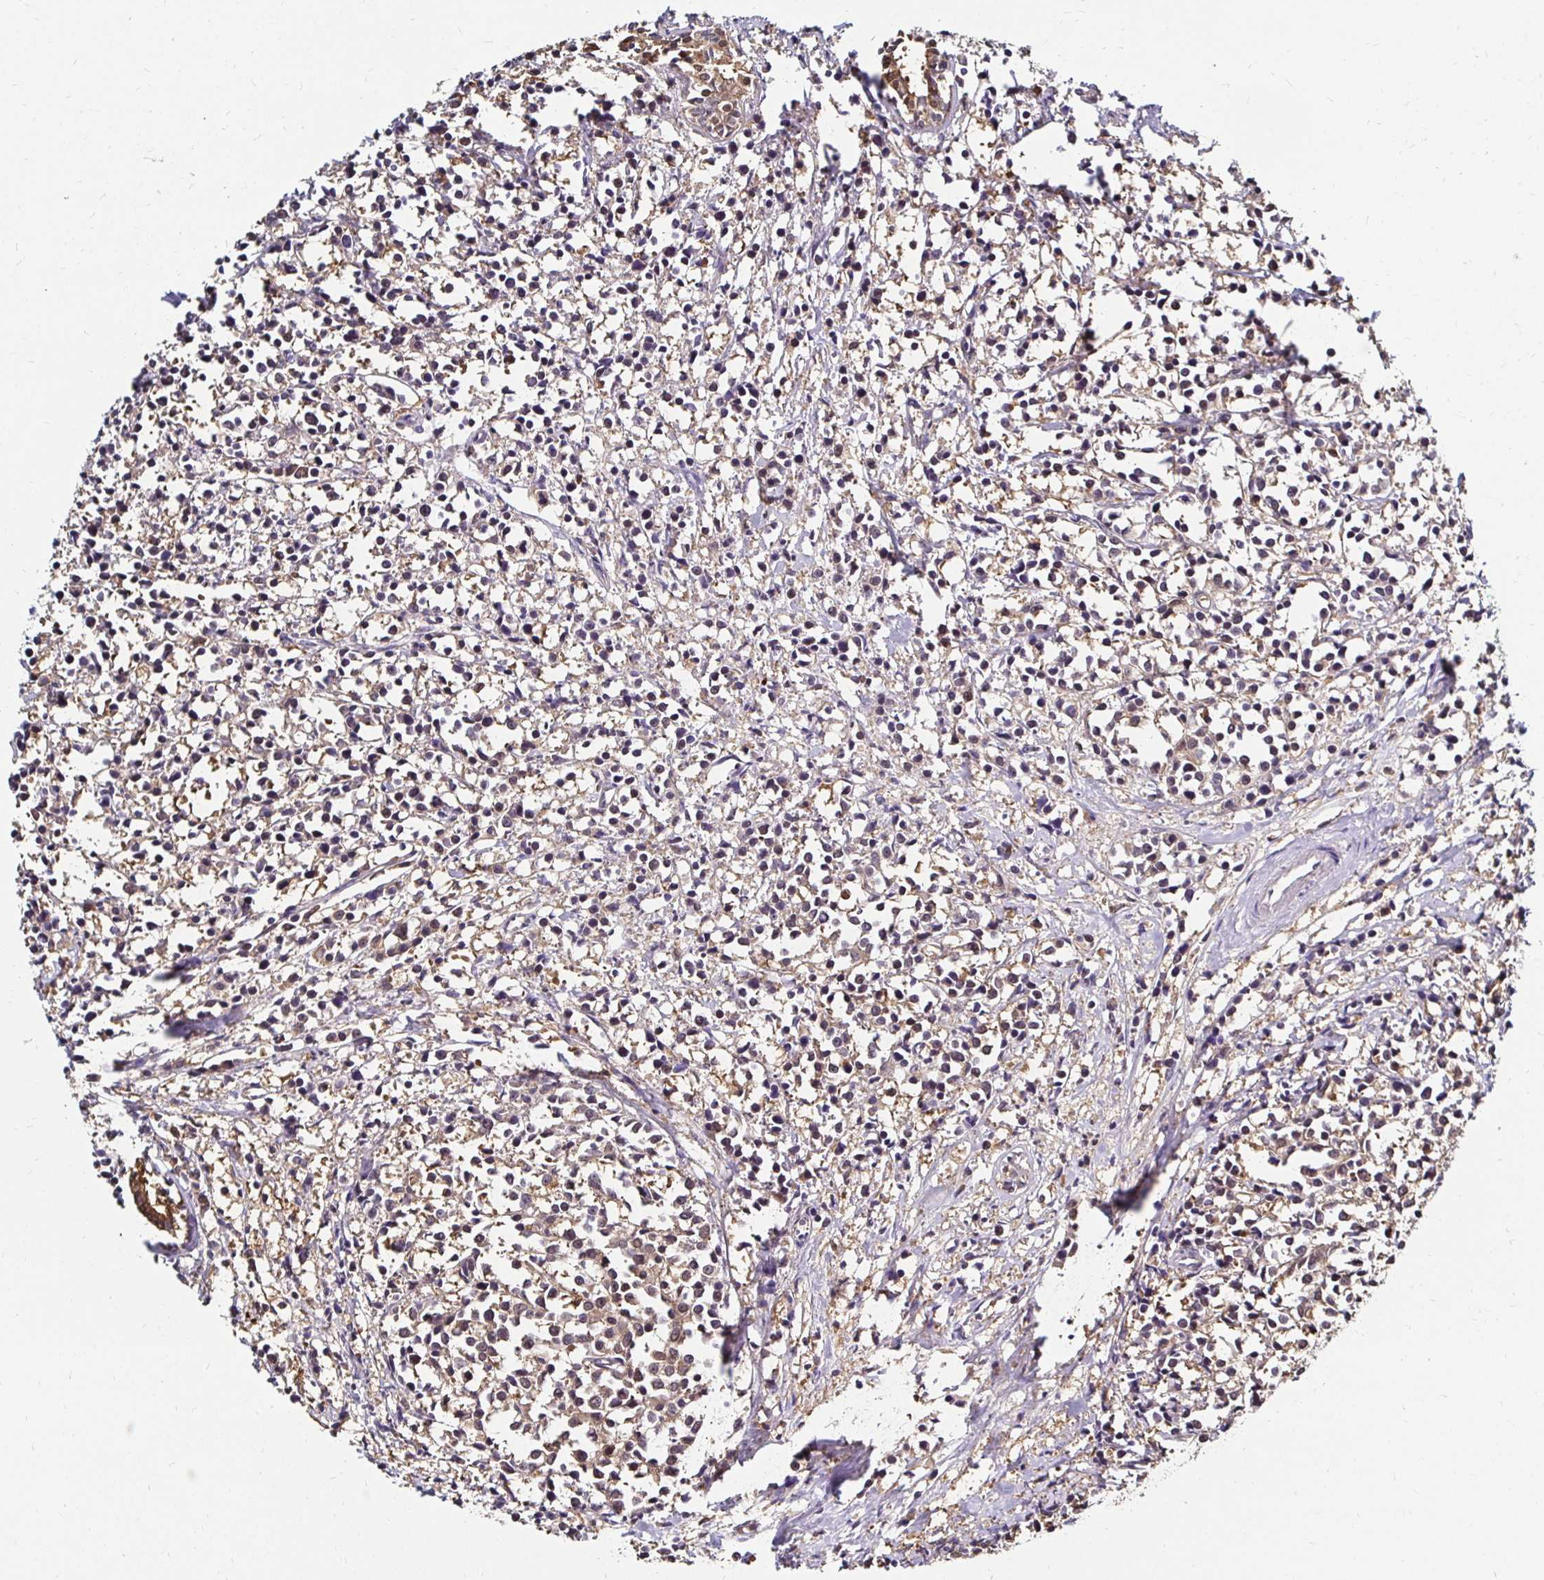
{"staining": {"intensity": "weak", "quantity": "25%-75%", "location": "cytoplasmic/membranous"}, "tissue": "breast cancer", "cell_type": "Tumor cells", "image_type": "cancer", "snomed": [{"axis": "morphology", "description": "Duct carcinoma"}, {"axis": "topography", "description": "Breast"}], "caption": "Breast cancer was stained to show a protein in brown. There is low levels of weak cytoplasmic/membranous positivity in about 25%-75% of tumor cells.", "gene": "TXN", "patient": {"sex": "female", "age": 80}}